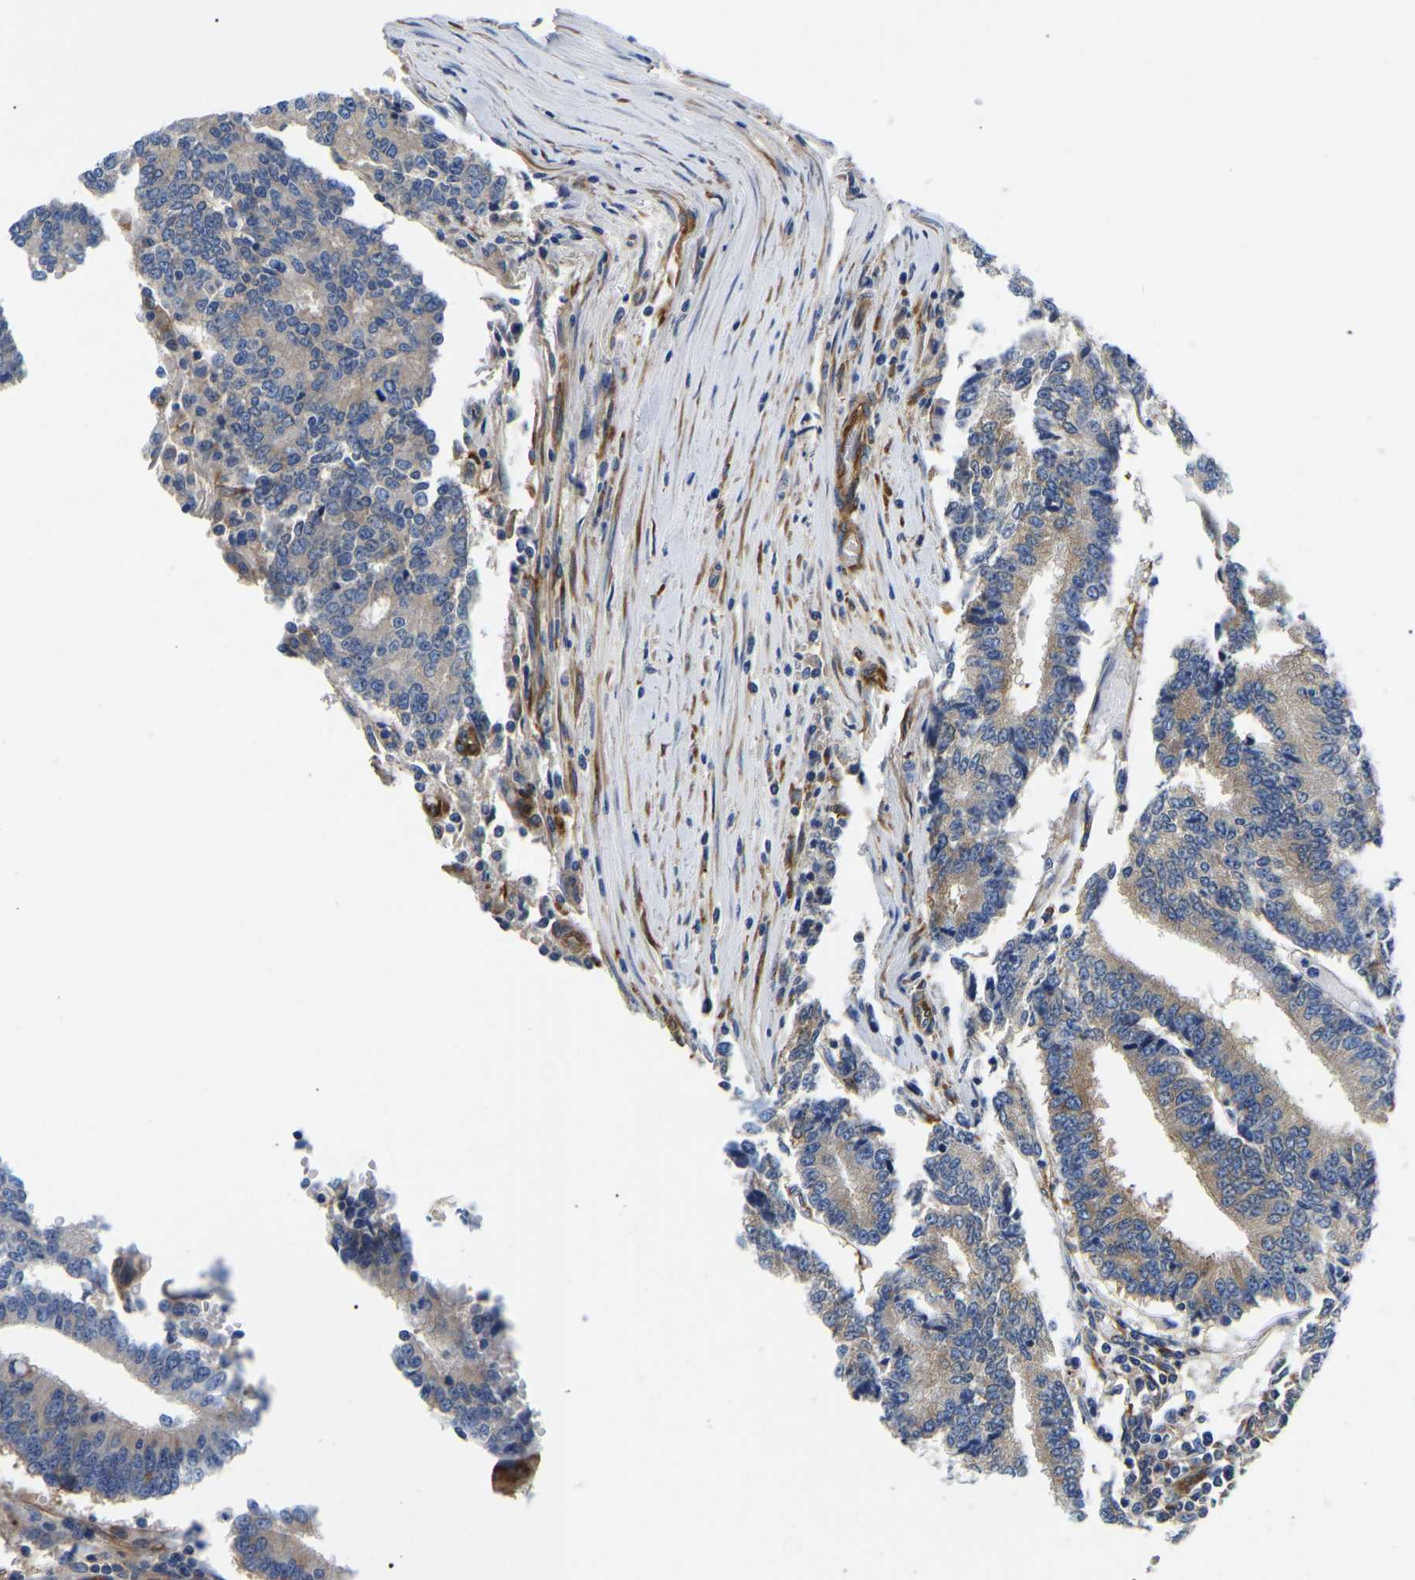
{"staining": {"intensity": "weak", "quantity": "<25%", "location": "cytoplasmic/membranous"}, "tissue": "prostate cancer", "cell_type": "Tumor cells", "image_type": "cancer", "snomed": [{"axis": "morphology", "description": "Normal tissue, NOS"}, {"axis": "morphology", "description": "Adenocarcinoma, High grade"}, {"axis": "topography", "description": "Prostate"}, {"axis": "topography", "description": "Seminal veicle"}], "caption": "Immunohistochemical staining of prostate high-grade adenocarcinoma displays no significant expression in tumor cells. (IHC, brightfield microscopy, high magnification).", "gene": "DUSP8", "patient": {"sex": "male", "age": 55}}